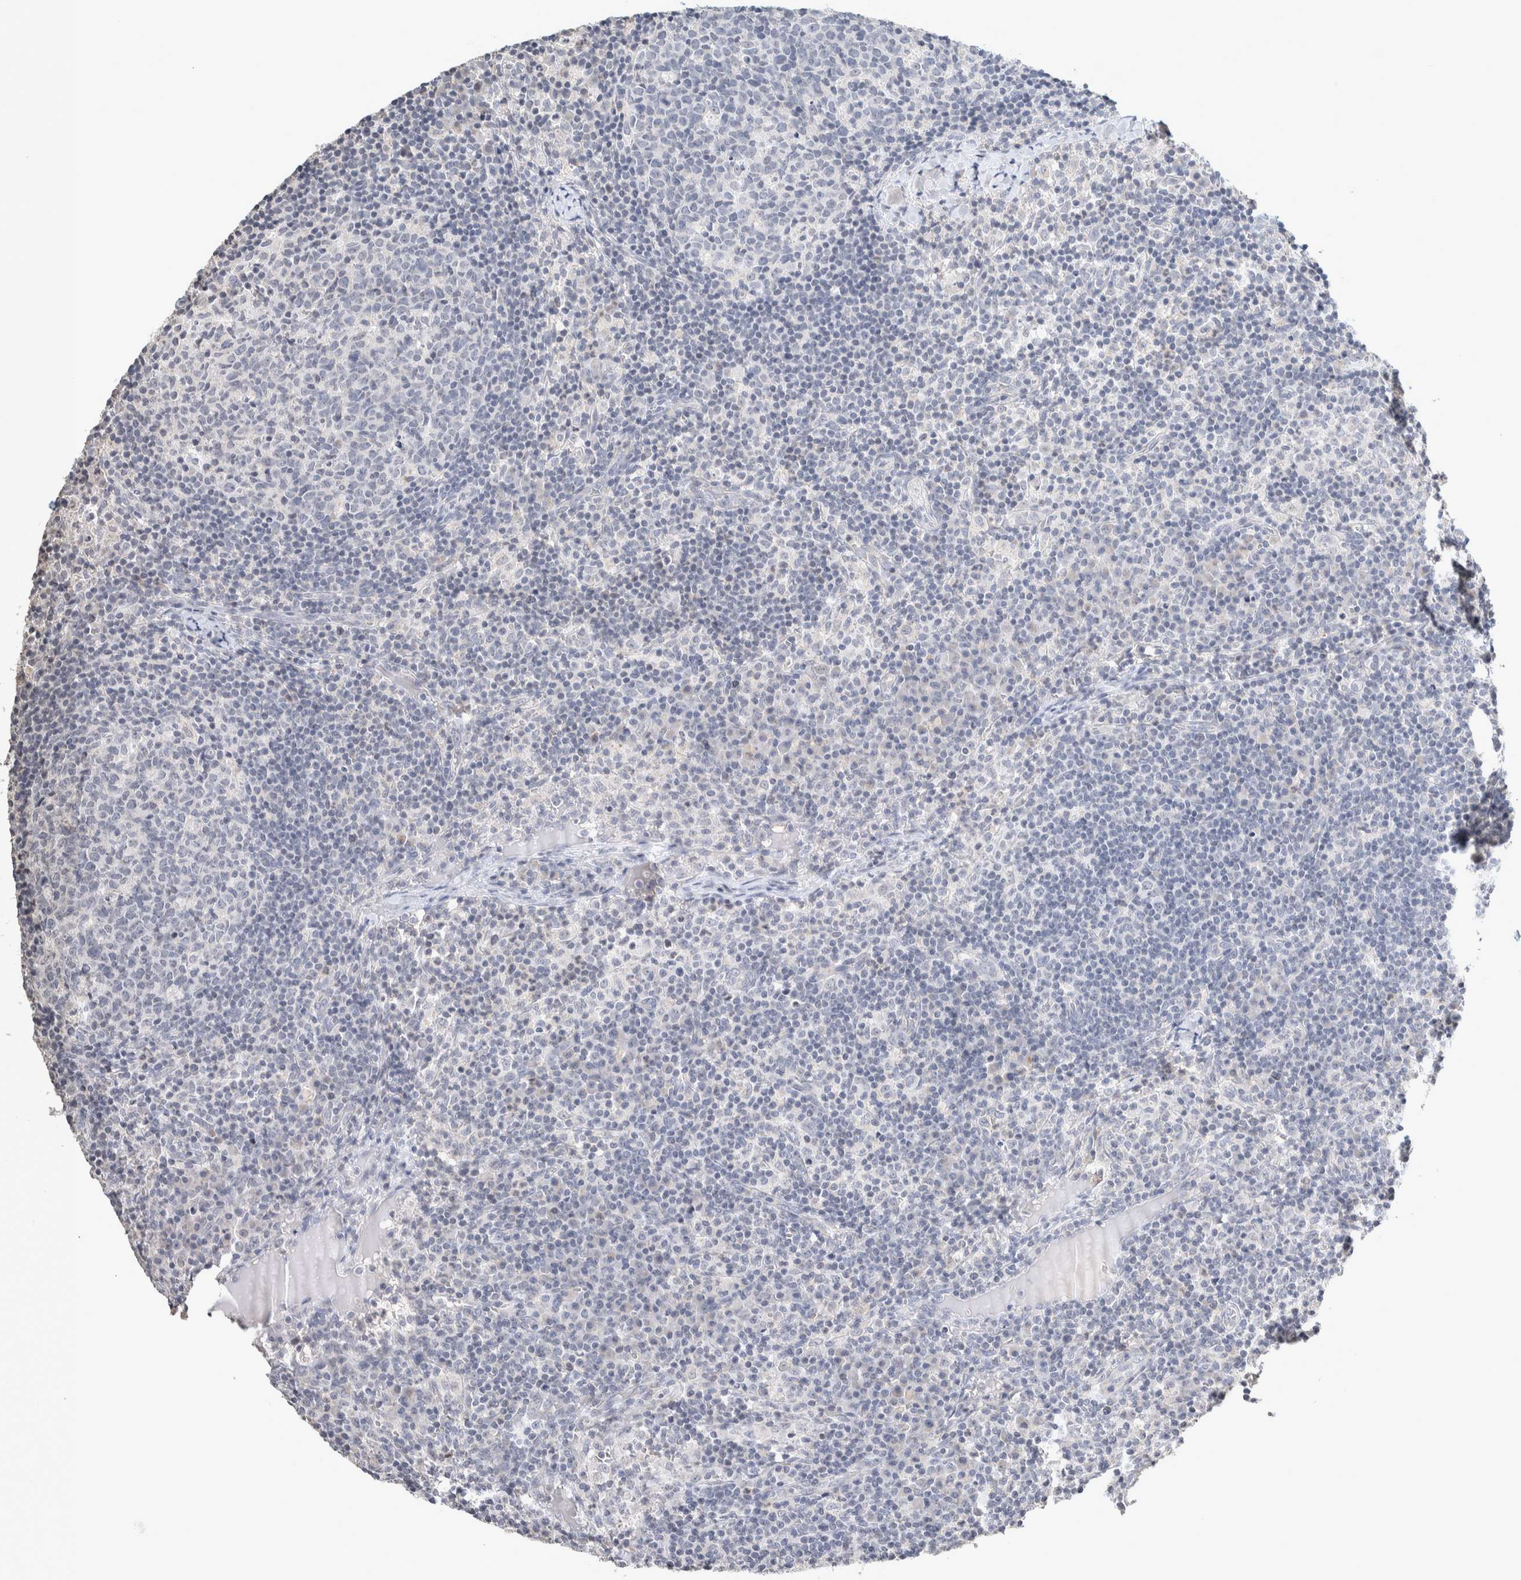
{"staining": {"intensity": "negative", "quantity": "none", "location": "none"}, "tissue": "lymph node", "cell_type": "Germinal center cells", "image_type": "normal", "snomed": [{"axis": "morphology", "description": "Normal tissue, NOS"}, {"axis": "morphology", "description": "Inflammation, NOS"}, {"axis": "topography", "description": "Lymph node"}], "caption": "Immunohistochemistry (IHC) image of benign lymph node: human lymph node stained with DAB (3,3'-diaminobenzidine) shows no significant protein positivity in germinal center cells.", "gene": "CRAT", "patient": {"sex": "male", "age": 55}}